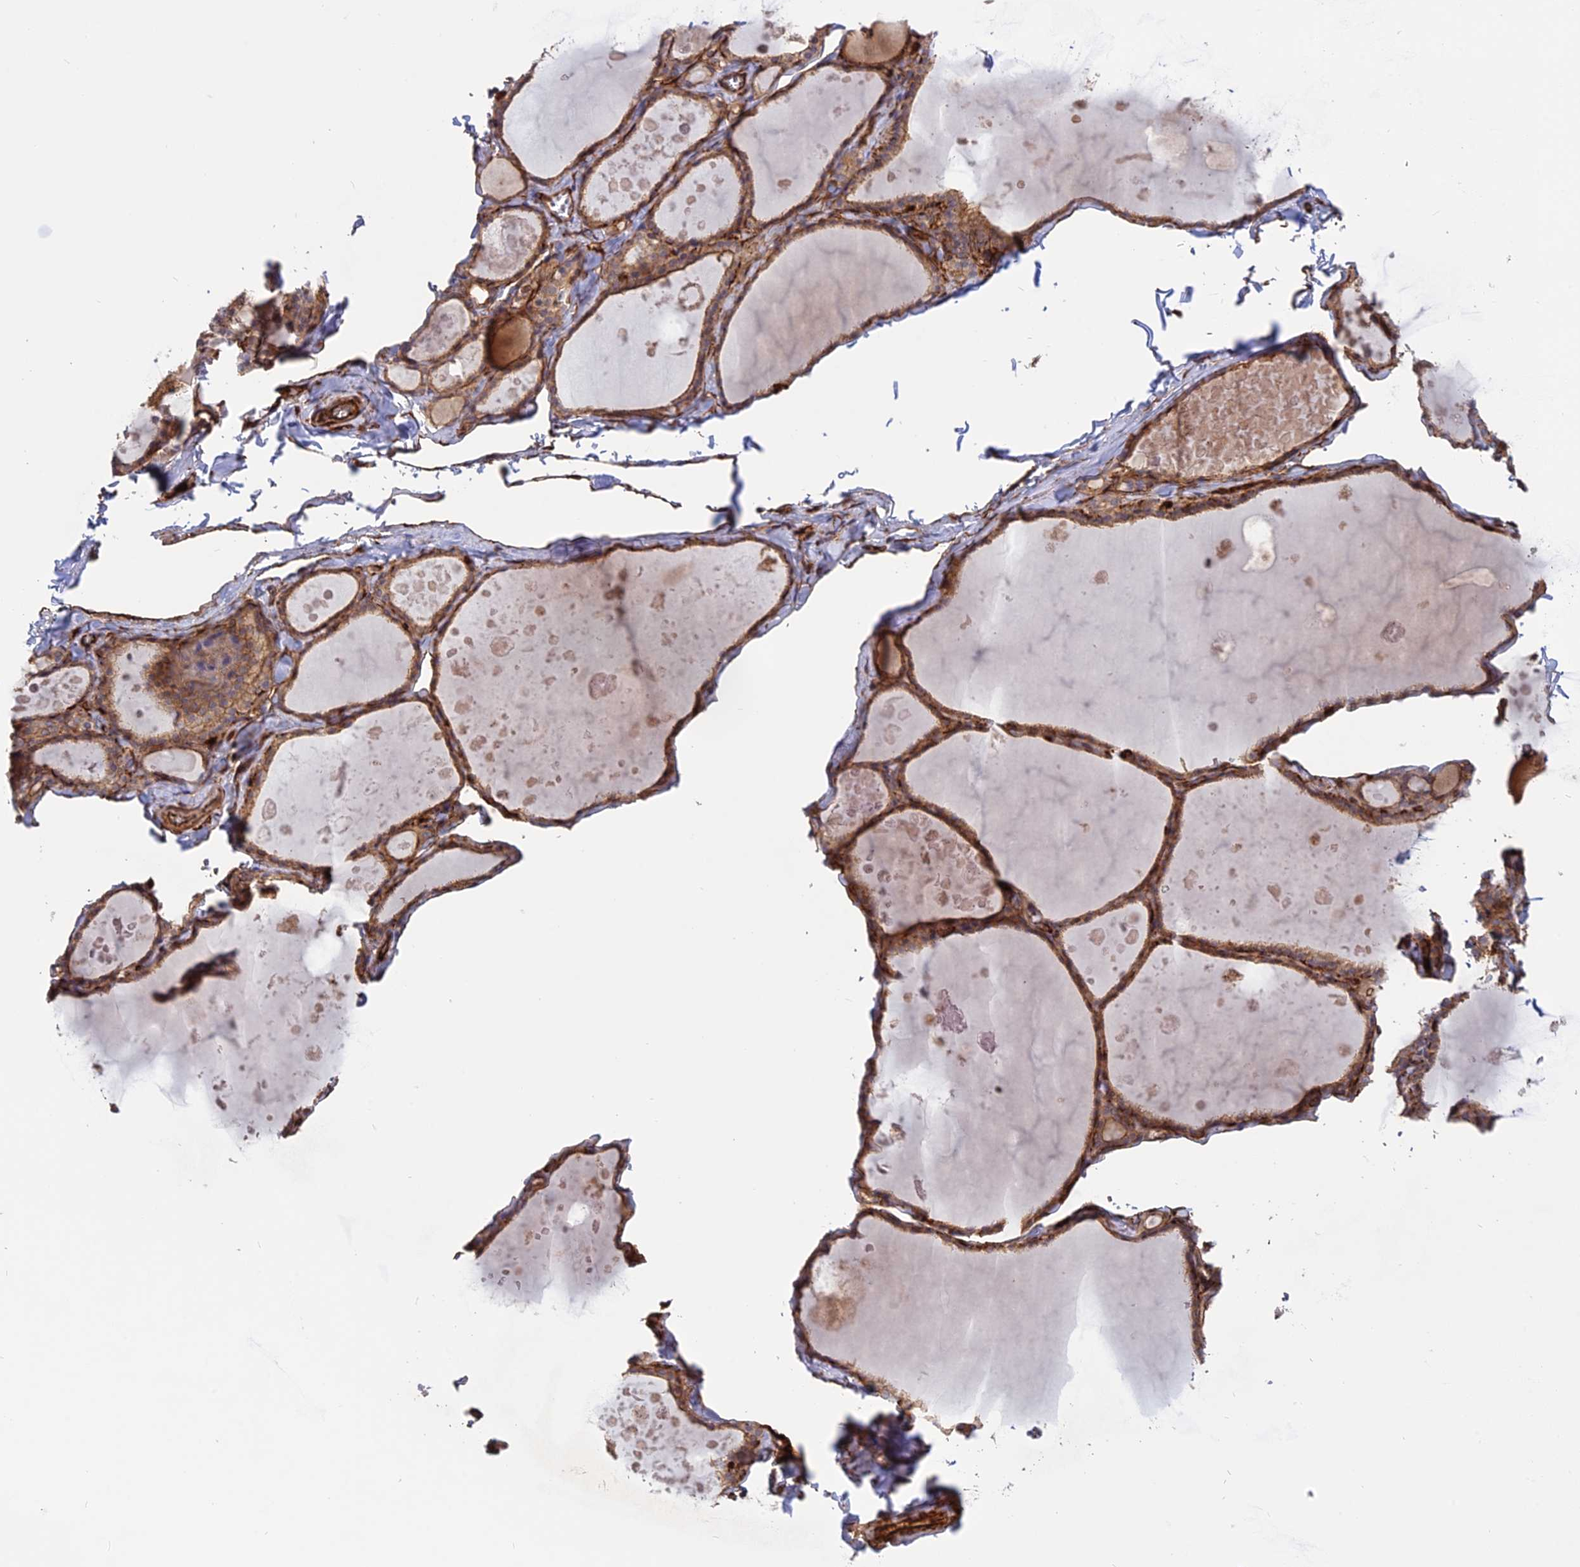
{"staining": {"intensity": "moderate", "quantity": ">75%", "location": "cytoplasmic/membranous"}, "tissue": "thyroid gland", "cell_type": "Glandular cells", "image_type": "normal", "snomed": [{"axis": "morphology", "description": "Normal tissue, NOS"}, {"axis": "topography", "description": "Thyroid gland"}], "caption": "Immunohistochemistry (IHC) histopathology image of normal thyroid gland stained for a protein (brown), which reveals medium levels of moderate cytoplasmic/membranous expression in about >75% of glandular cells.", "gene": "PHLDB3", "patient": {"sex": "male", "age": 56}}